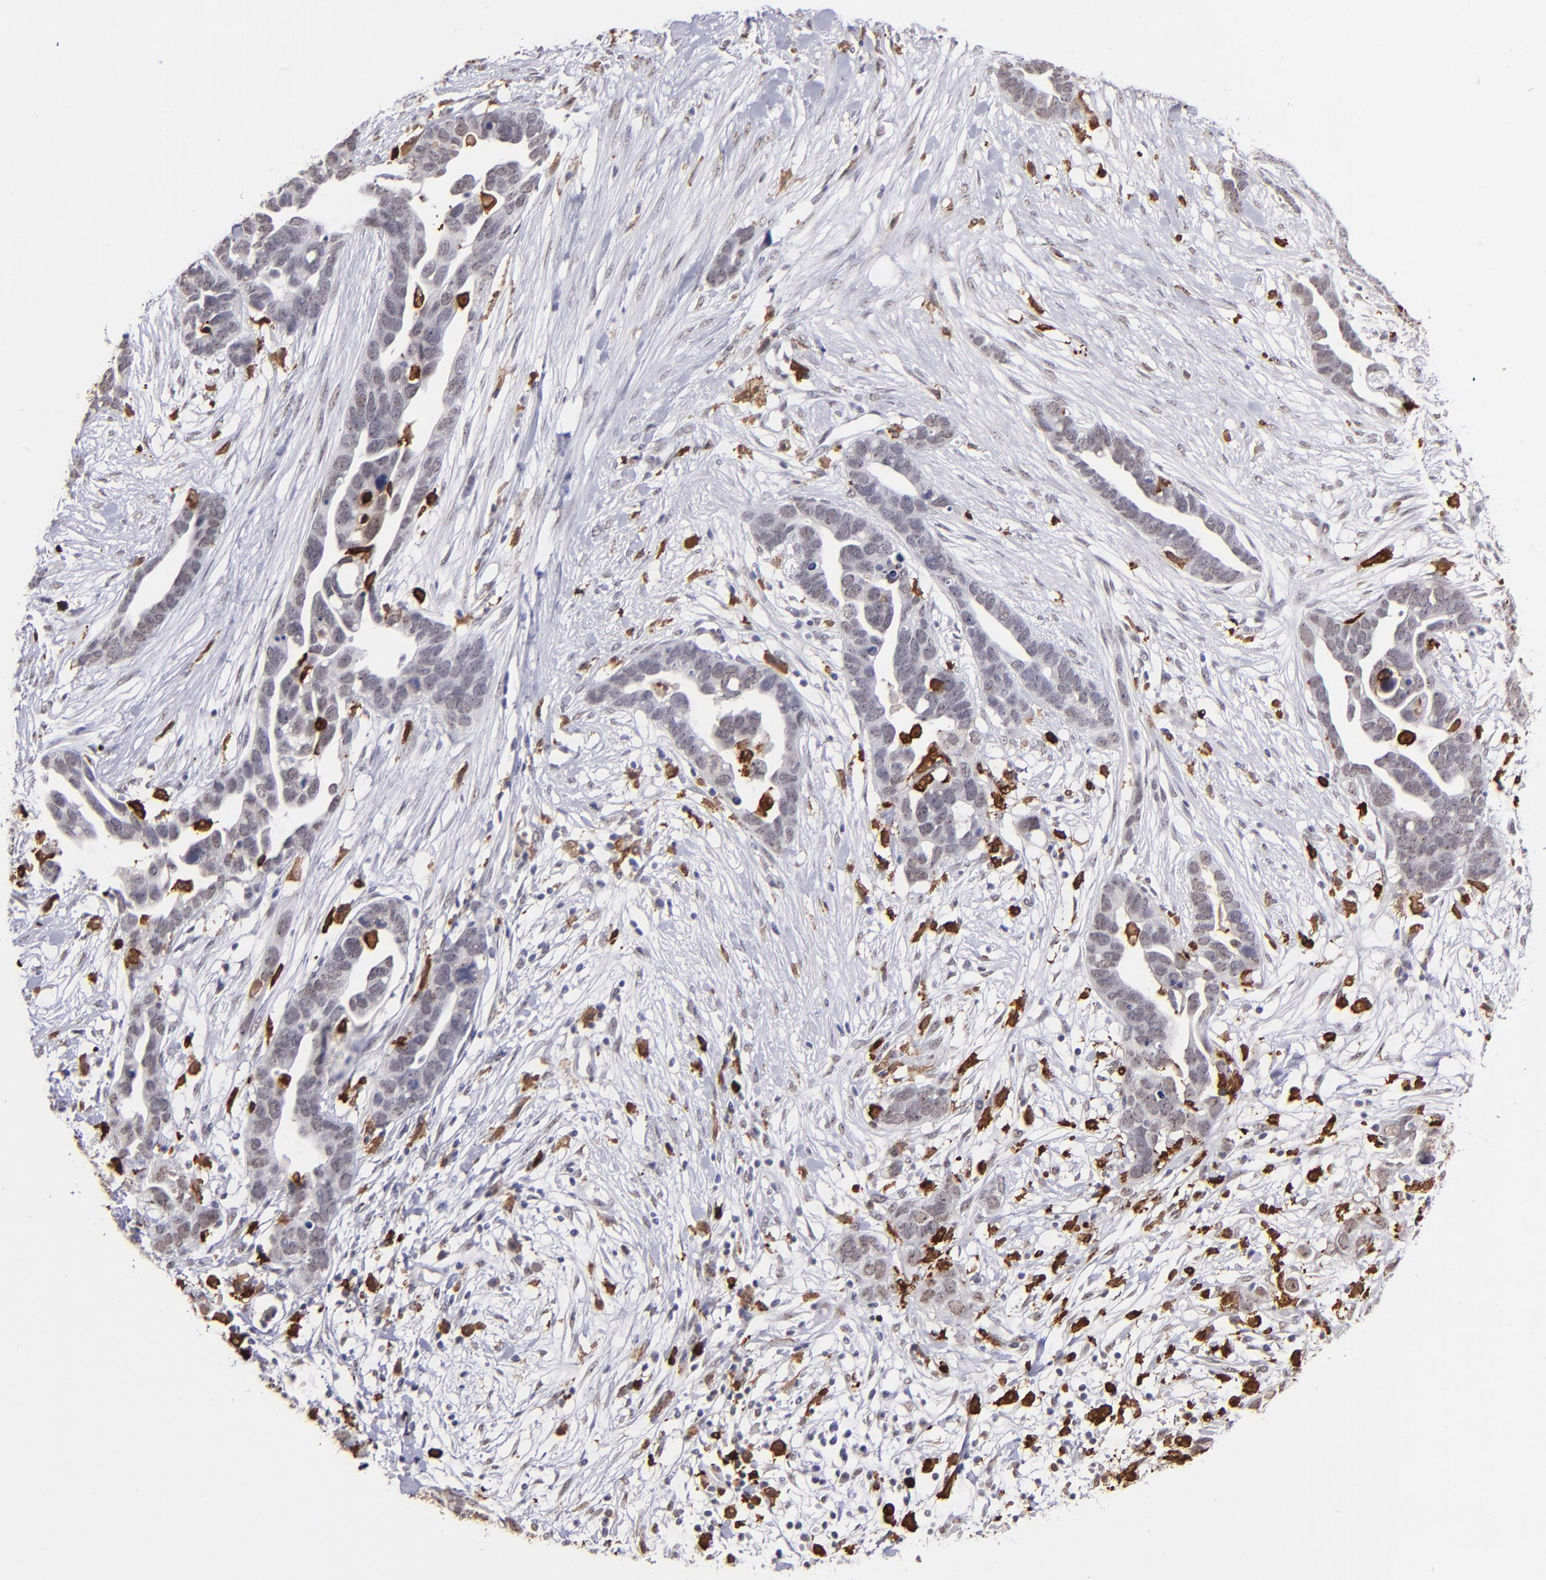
{"staining": {"intensity": "negative", "quantity": "none", "location": "none"}, "tissue": "ovarian cancer", "cell_type": "Tumor cells", "image_type": "cancer", "snomed": [{"axis": "morphology", "description": "Cystadenocarcinoma, serous, NOS"}, {"axis": "topography", "description": "Ovary"}], "caption": "An immunohistochemistry (IHC) histopathology image of ovarian cancer is shown. There is no staining in tumor cells of ovarian cancer.", "gene": "NCF2", "patient": {"sex": "female", "age": 54}}